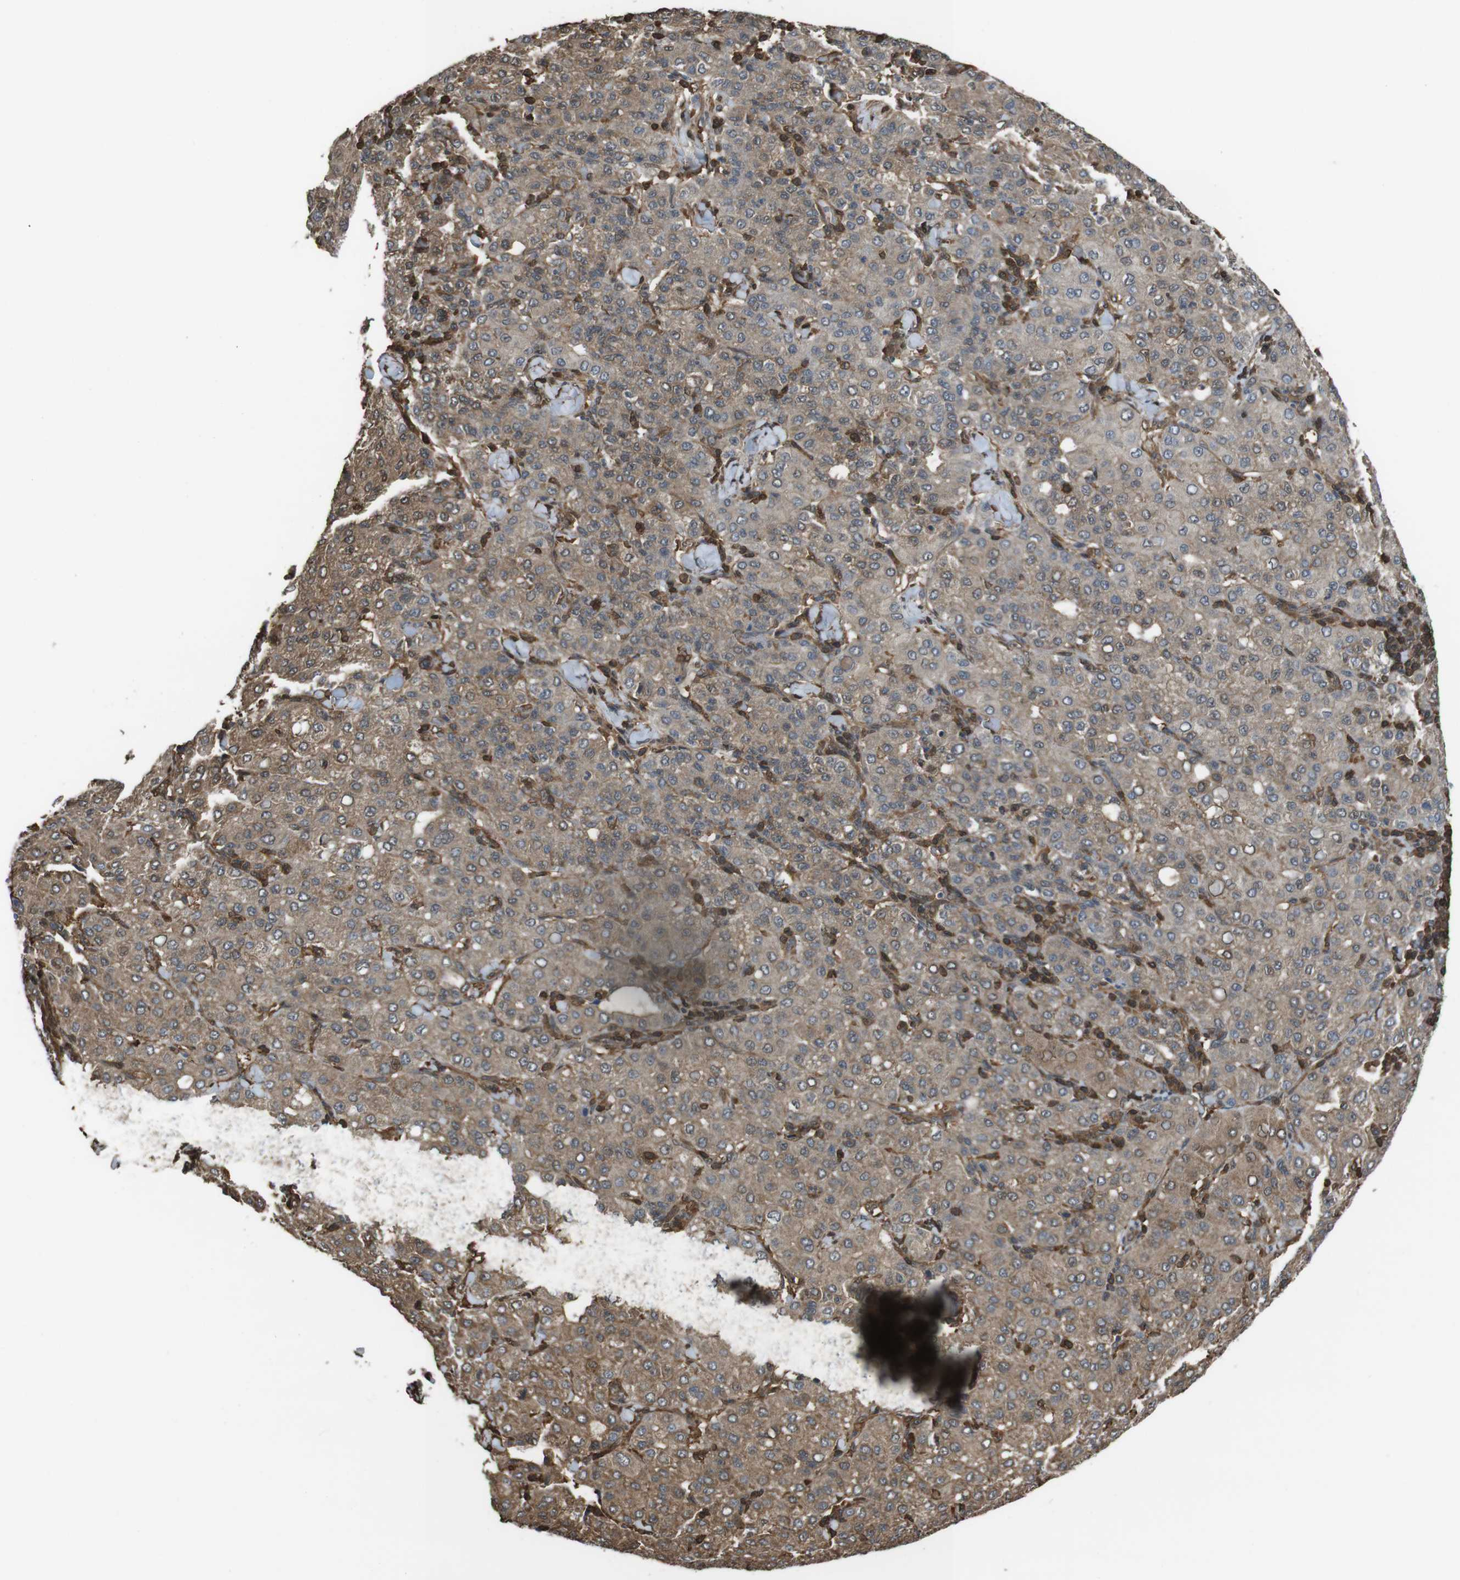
{"staining": {"intensity": "moderate", "quantity": ">75%", "location": "cytoplasmic/membranous"}, "tissue": "liver cancer", "cell_type": "Tumor cells", "image_type": "cancer", "snomed": [{"axis": "morphology", "description": "Carcinoma, Hepatocellular, NOS"}, {"axis": "topography", "description": "Liver"}], "caption": "Liver hepatocellular carcinoma stained with a protein marker reveals moderate staining in tumor cells.", "gene": "ARHGDIA", "patient": {"sex": "male", "age": 65}}